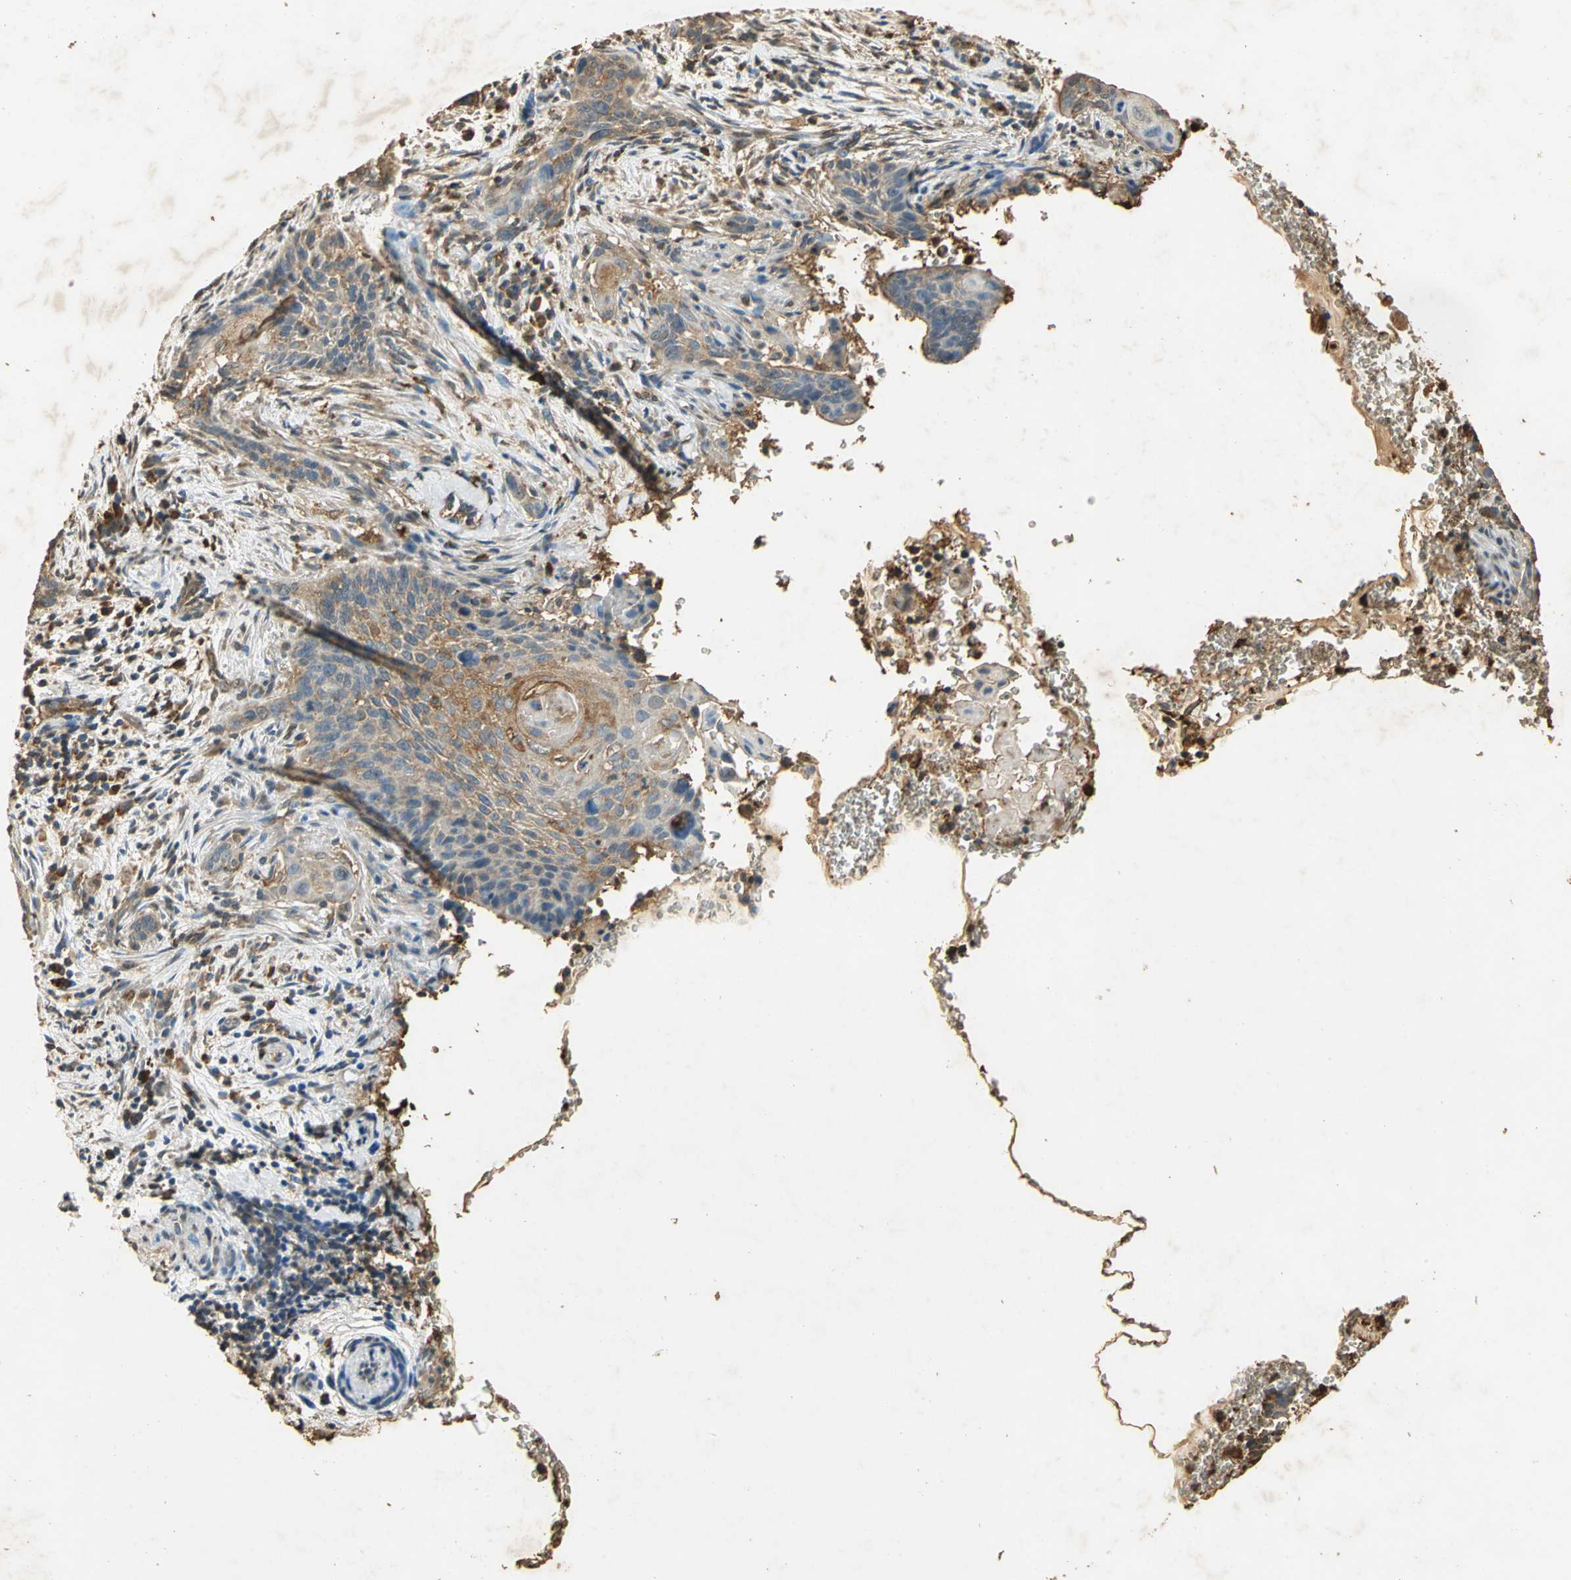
{"staining": {"intensity": "weak", "quantity": ">75%", "location": "cytoplasmic/membranous"}, "tissue": "cervical cancer", "cell_type": "Tumor cells", "image_type": "cancer", "snomed": [{"axis": "morphology", "description": "Squamous cell carcinoma, NOS"}, {"axis": "topography", "description": "Cervix"}], "caption": "This image reveals cervical cancer stained with immunohistochemistry (IHC) to label a protein in brown. The cytoplasmic/membranous of tumor cells show weak positivity for the protein. Nuclei are counter-stained blue.", "gene": "GAPDH", "patient": {"sex": "female", "age": 33}}